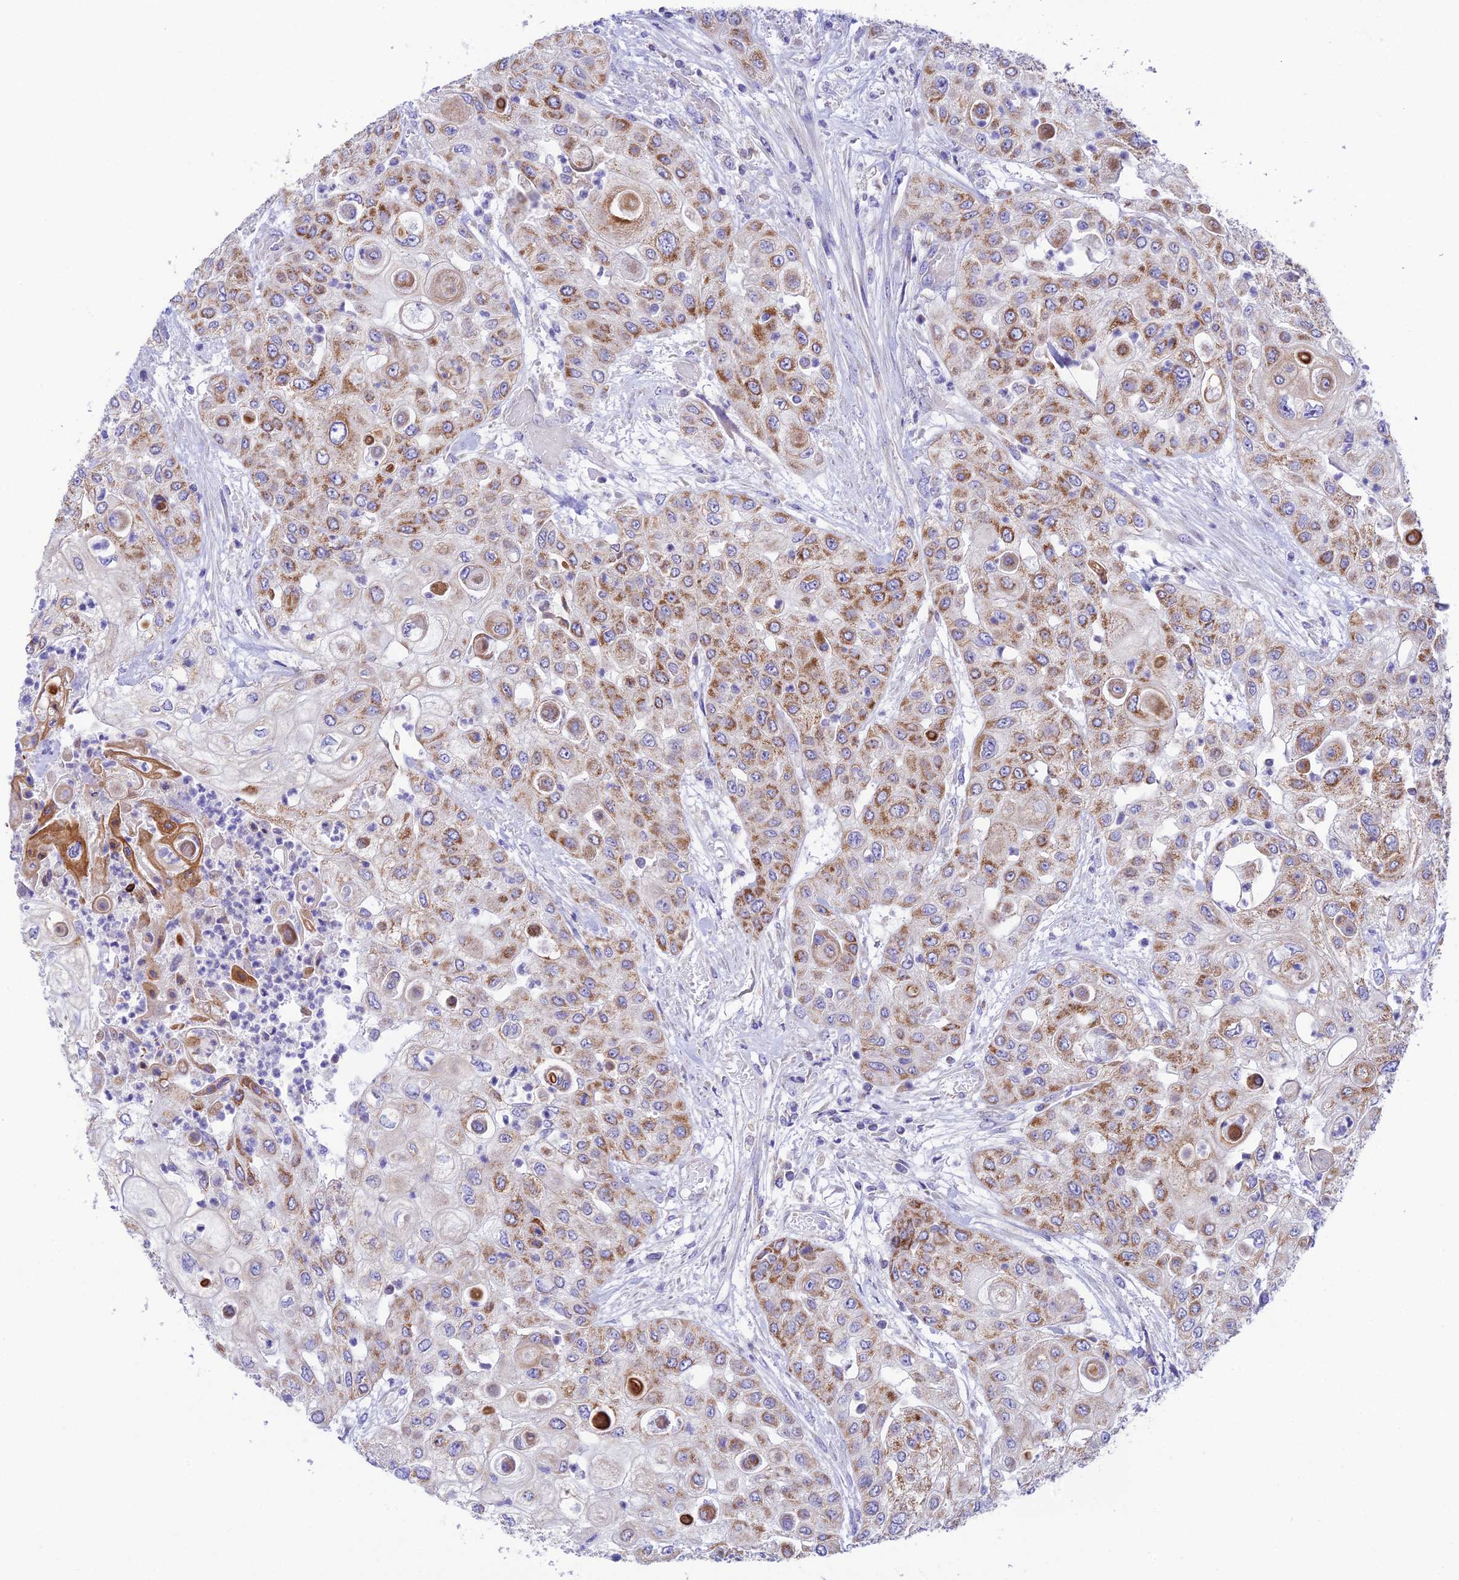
{"staining": {"intensity": "moderate", "quantity": ">75%", "location": "cytoplasmic/membranous"}, "tissue": "urothelial cancer", "cell_type": "Tumor cells", "image_type": "cancer", "snomed": [{"axis": "morphology", "description": "Urothelial carcinoma, High grade"}, {"axis": "topography", "description": "Urinary bladder"}], "caption": "Urothelial cancer stained with a brown dye displays moderate cytoplasmic/membranous positive positivity in approximately >75% of tumor cells.", "gene": "HSDL2", "patient": {"sex": "female", "age": 79}}